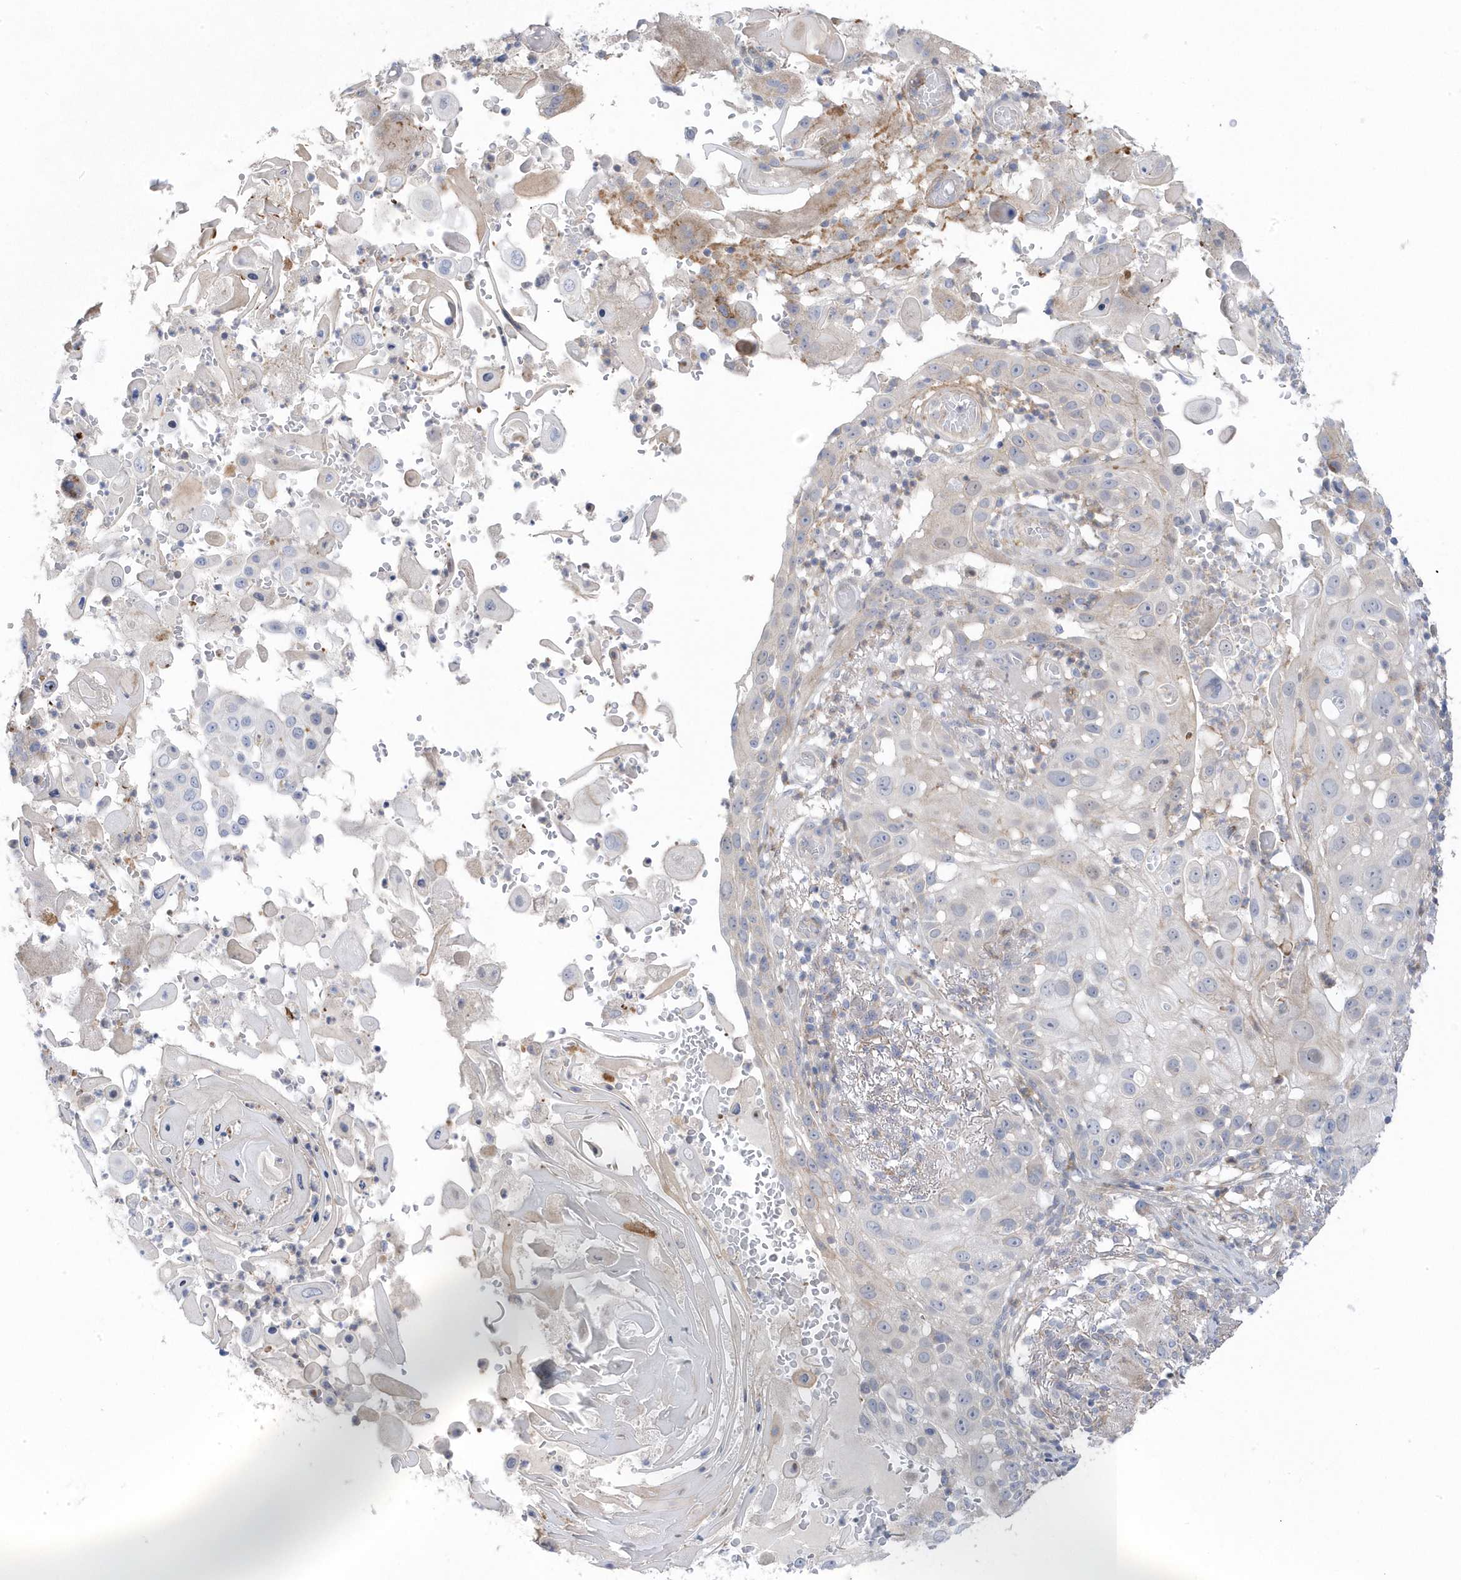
{"staining": {"intensity": "negative", "quantity": "none", "location": "none"}, "tissue": "skin cancer", "cell_type": "Tumor cells", "image_type": "cancer", "snomed": [{"axis": "morphology", "description": "Squamous cell carcinoma, NOS"}, {"axis": "topography", "description": "Skin"}], "caption": "DAB (3,3'-diaminobenzidine) immunohistochemical staining of skin cancer (squamous cell carcinoma) reveals no significant positivity in tumor cells.", "gene": "ANAPC1", "patient": {"sex": "female", "age": 44}}